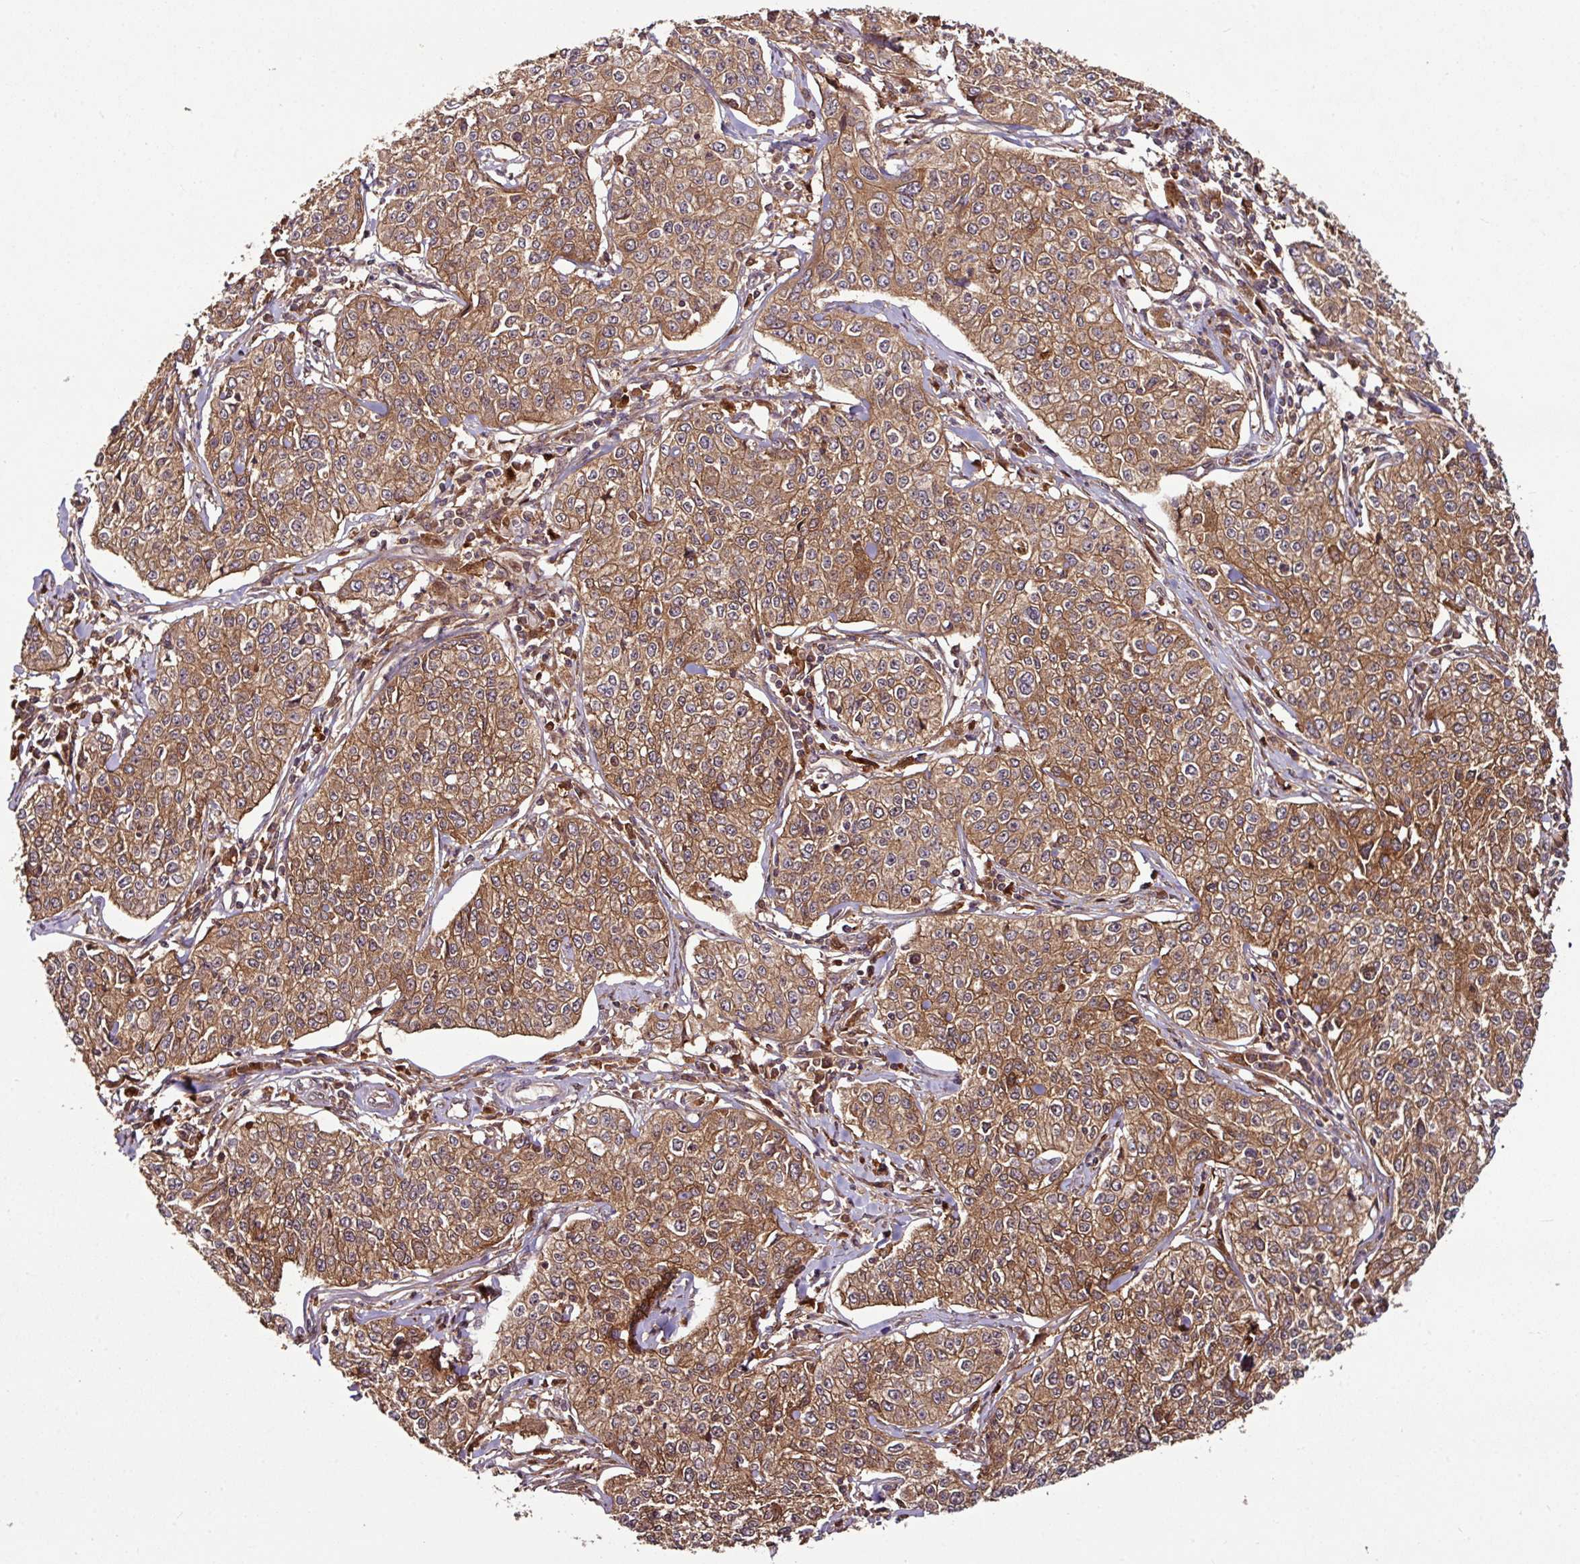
{"staining": {"intensity": "strong", "quantity": ">75%", "location": "cytoplasmic/membranous"}, "tissue": "cervical cancer", "cell_type": "Tumor cells", "image_type": "cancer", "snomed": [{"axis": "morphology", "description": "Squamous cell carcinoma, NOS"}, {"axis": "topography", "description": "Cervix"}], "caption": "A histopathology image of human cervical cancer stained for a protein demonstrates strong cytoplasmic/membranous brown staining in tumor cells.", "gene": "GNPDA1", "patient": {"sex": "female", "age": 35}}